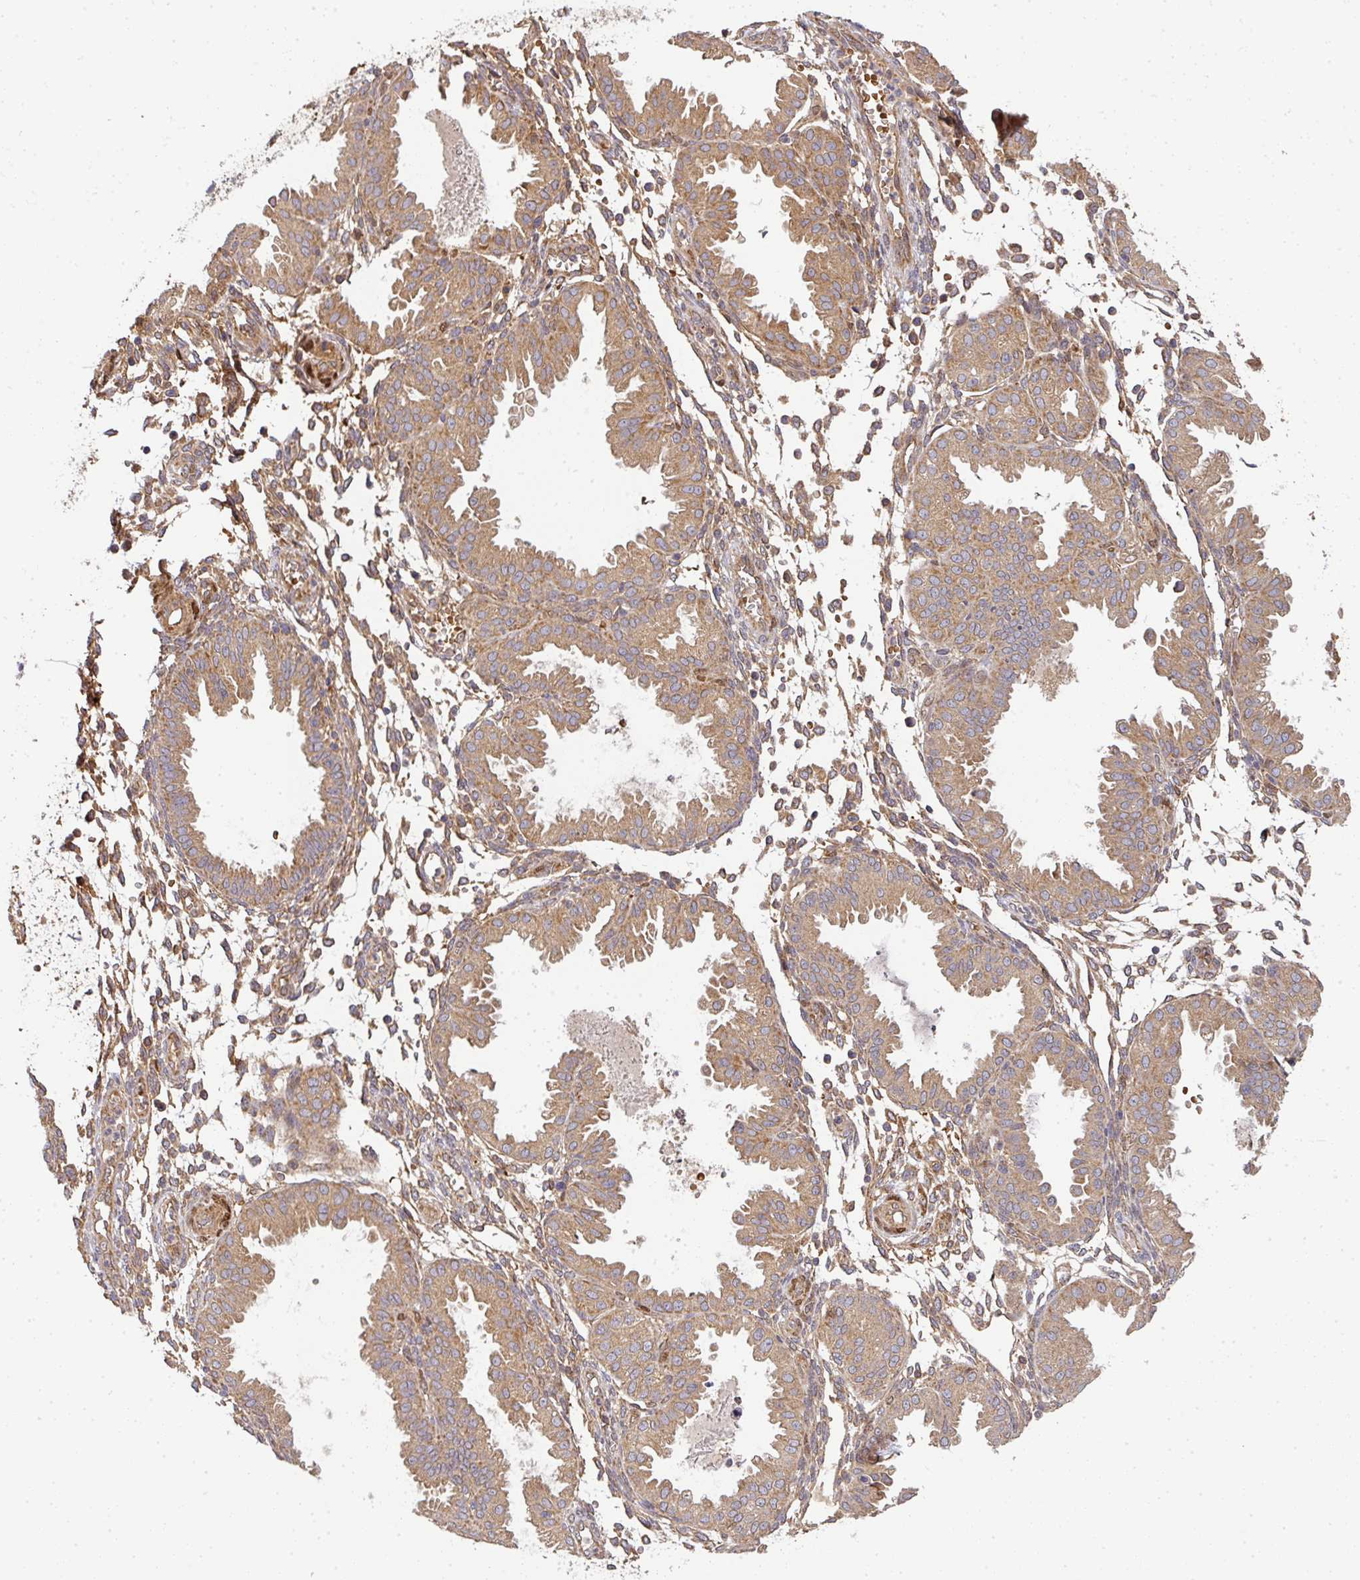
{"staining": {"intensity": "moderate", "quantity": "25%-75%", "location": "cytoplasmic/membranous"}, "tissue": "endometrium", "cell_type": "Cells in endometrial stroma", "image_type": "normal", "snomed": [{"axis": "morphology", "description": "Normal tissue, NOS"}, {"axis": "topography", "description": "Endometrium"}], "caption": "This is a histology image of IHC staining of unremarkable endometrium, which shows moderate positivity in the cytoplasmic/membranous of cells in endometrial stroma.", "gene": "MALSU1", "patient": {"sex": "female", "age": 33}}